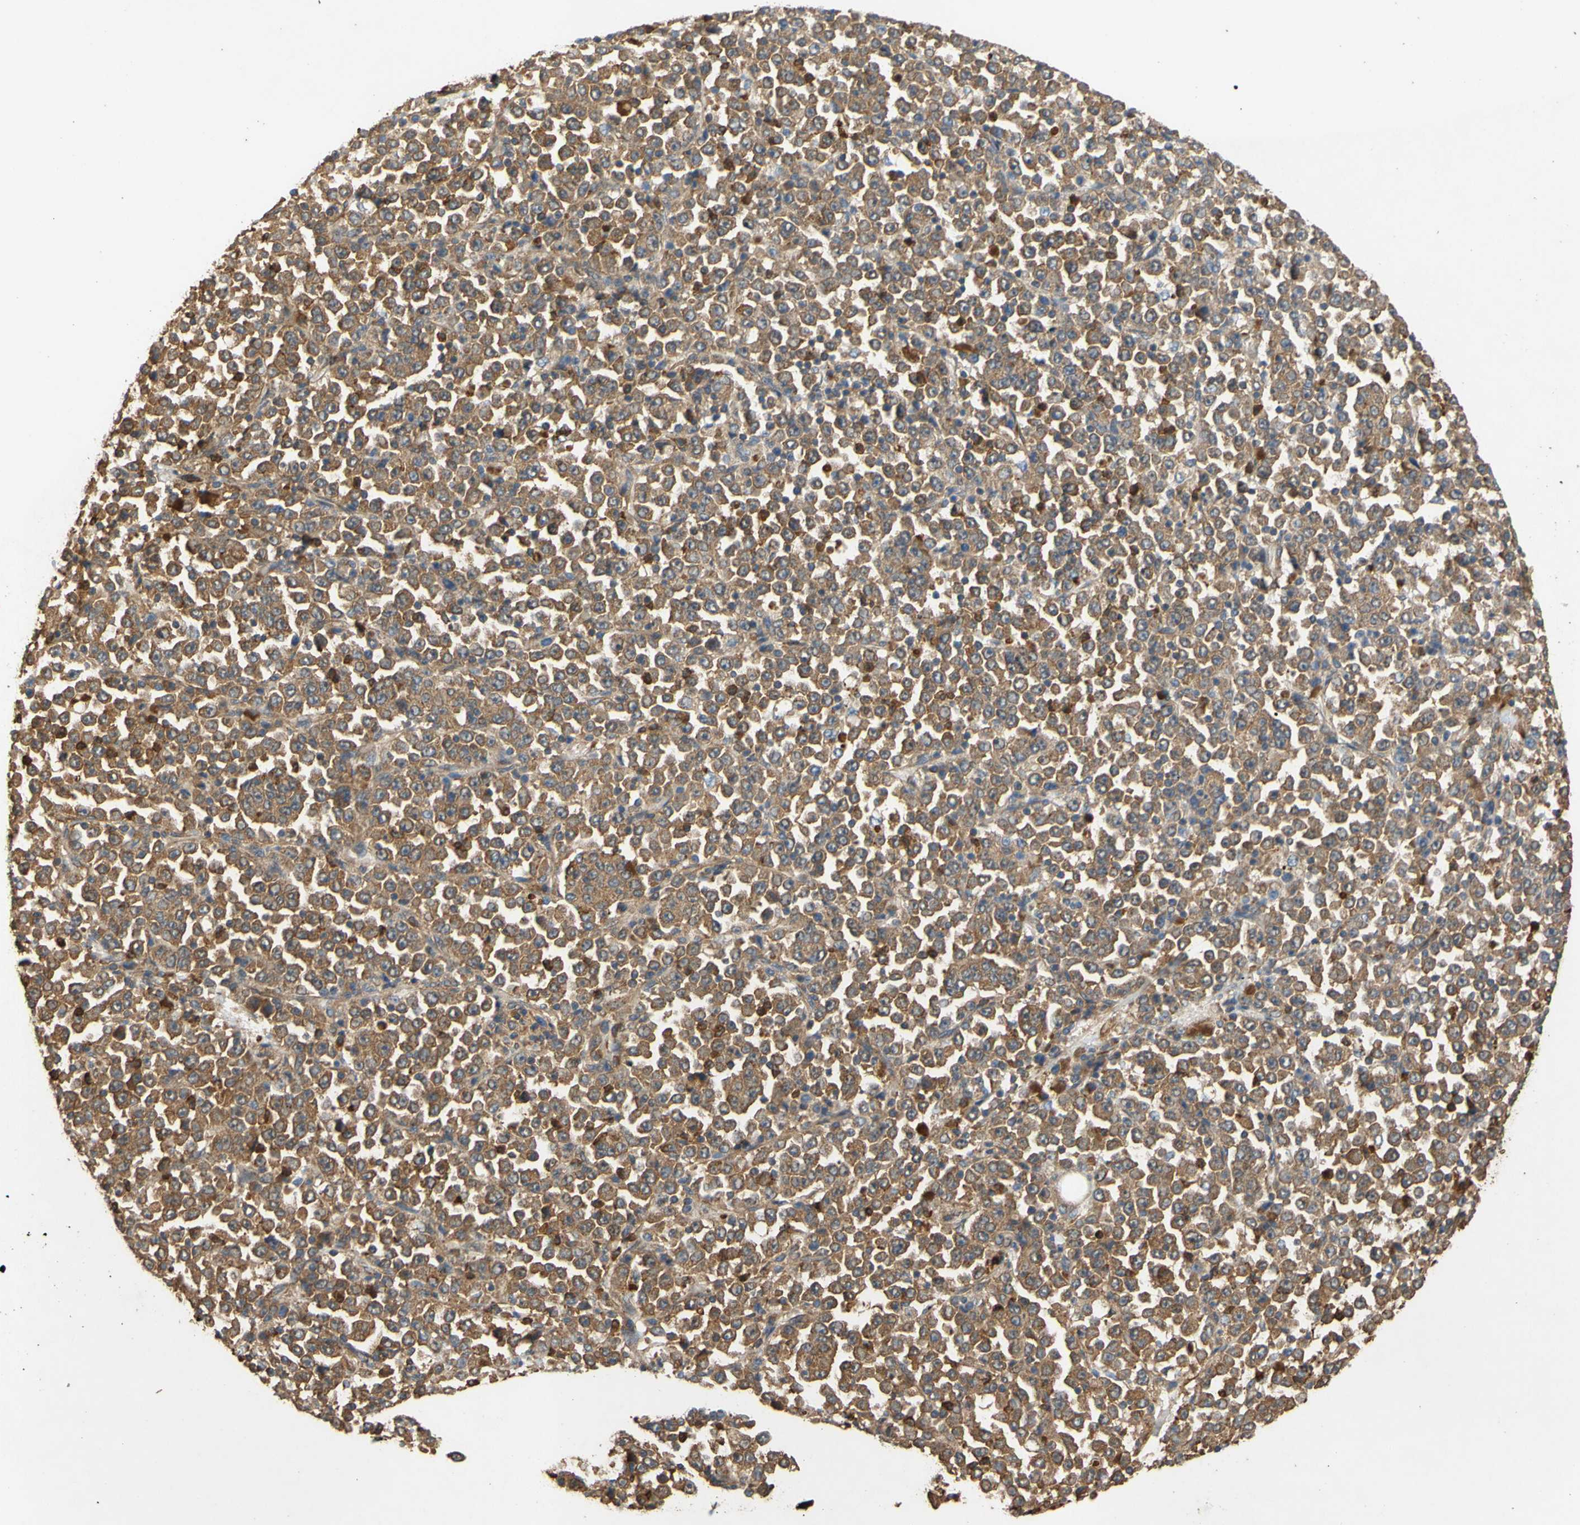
{"staining": {"intensity": "moderate", "quantity": ">75%", "location": "cytoplasmic/membranous"}, "tissue": "stomach cancer", "cell_type": "Tumor cells", "image_type": "cancer", "snomed": [{"axis": "morphology", "description": "Normal tissue, NOS"}, {"axis": "morphology", "description": "Adenocarcinoma, NOS"}, {"axis": "topography", "description": "Stomach, upper"}, {"axis": "topography", "description": "Stomach"}], "caption": "Immunohistochemistry photomicrograph of neoplastic tissue: human stomach cancer stained using immunohistochemistry (IHC) displays medium levels of moderate protein expression localized specifically in the cytoplasmic/membranous of tumor cells, appearing as a cytoplasmic/membranous brown color.", "gene": "CTTN", "patient": {"sex": "male", "age": 59}}